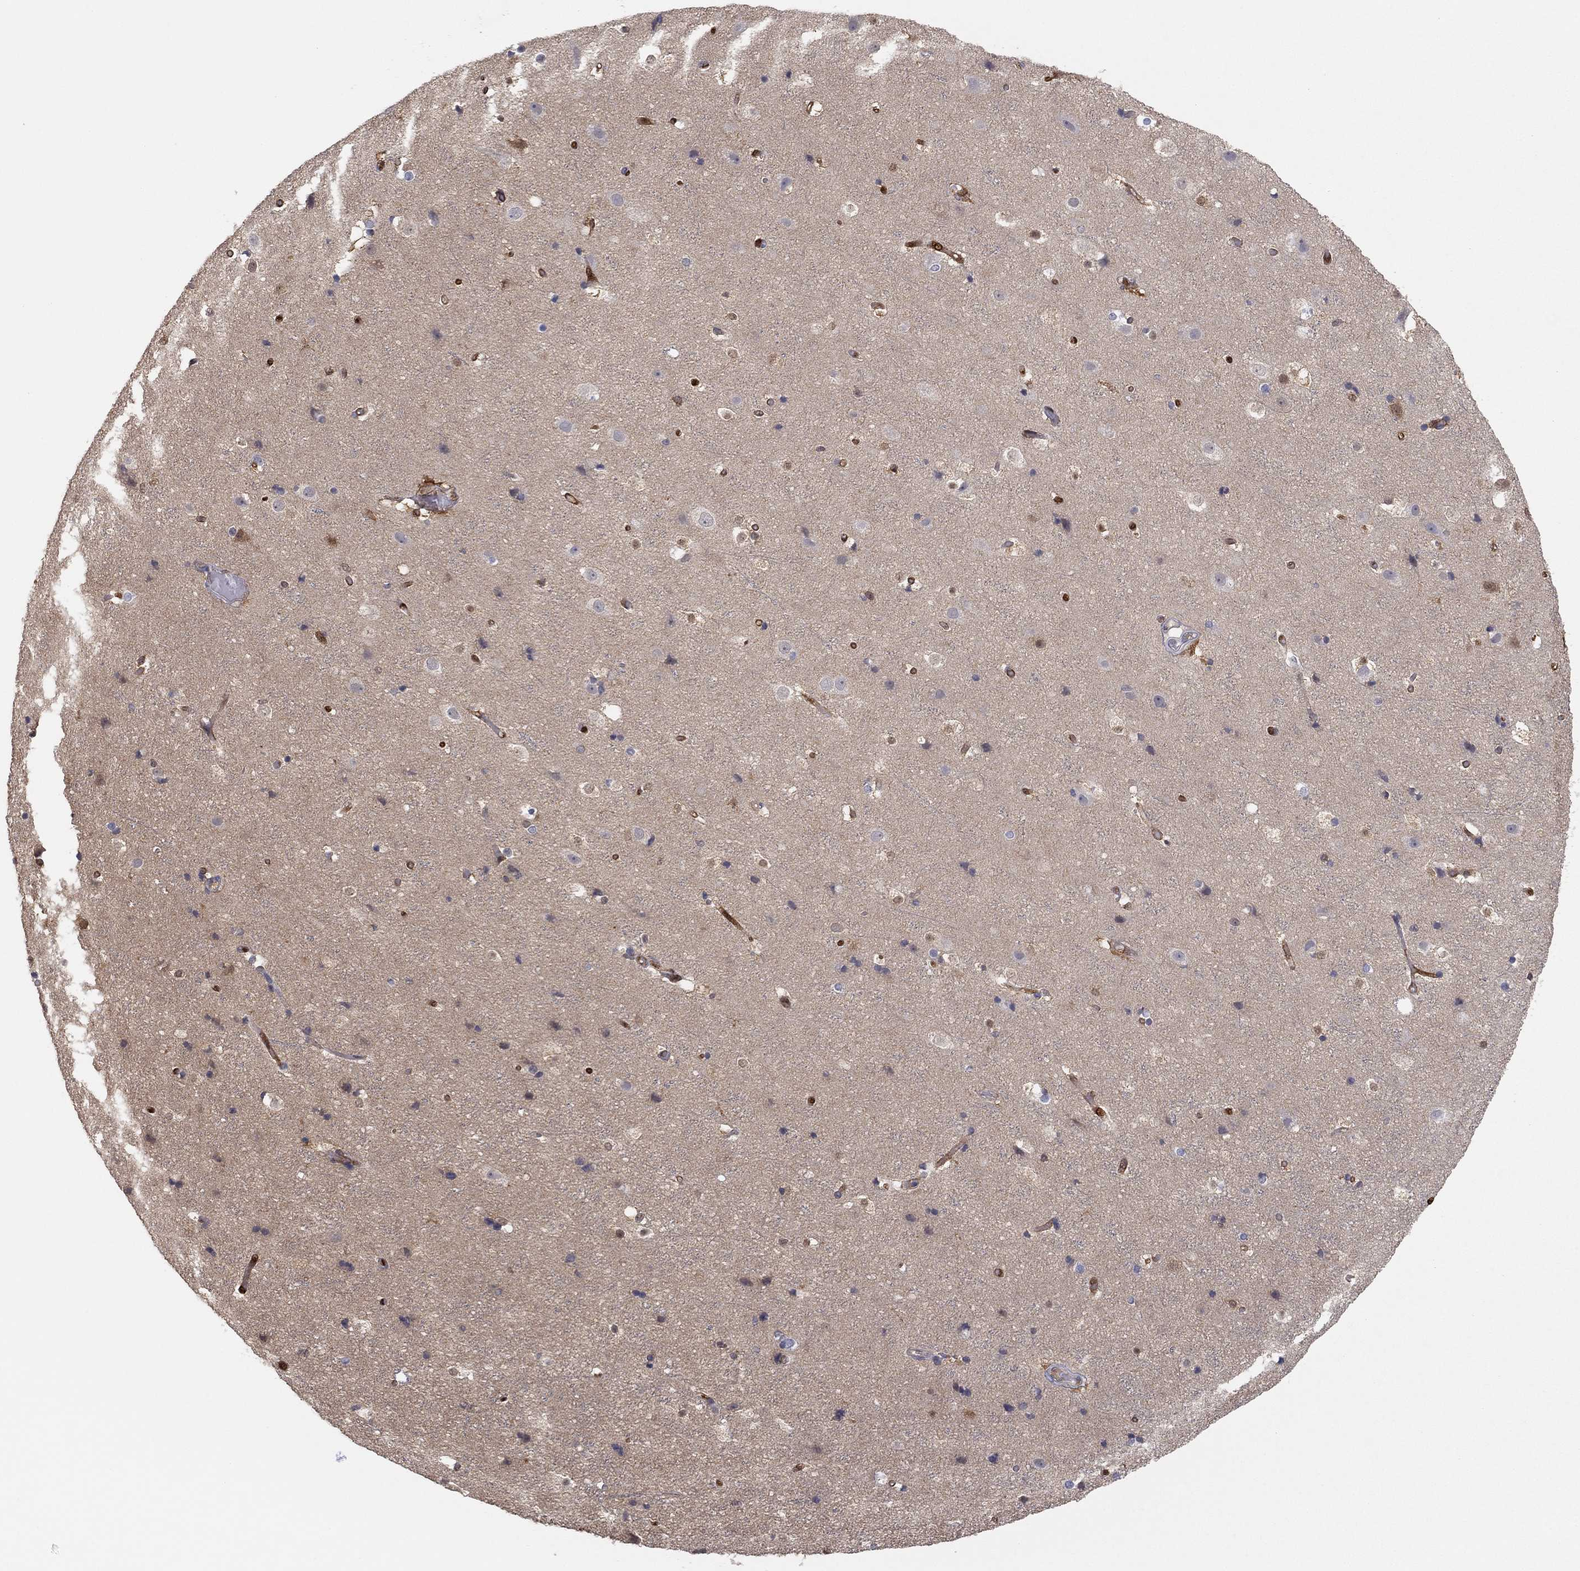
{"staining": {"intensity": "strong", "quantity": "<25%", "location": "cytoplasmic/membranous"}, "tissue": "cerebral cortex", "cell_type": "Endothelial cells", "image_type": "normal", "snomed": [{"axis": "morphology", "description": "Normal tissue, NOS"}, {"axis": "topography", "description": "Cerebral cortex"}], "caption": "About <25% of endothelial cells in benign human cerebral cortex show strong cytoplasmic/membranous protein staining as visualized by brown immunohistochemical staining.", "gene": "PDXK", "patient": {"sex": "female", "age": 52}}